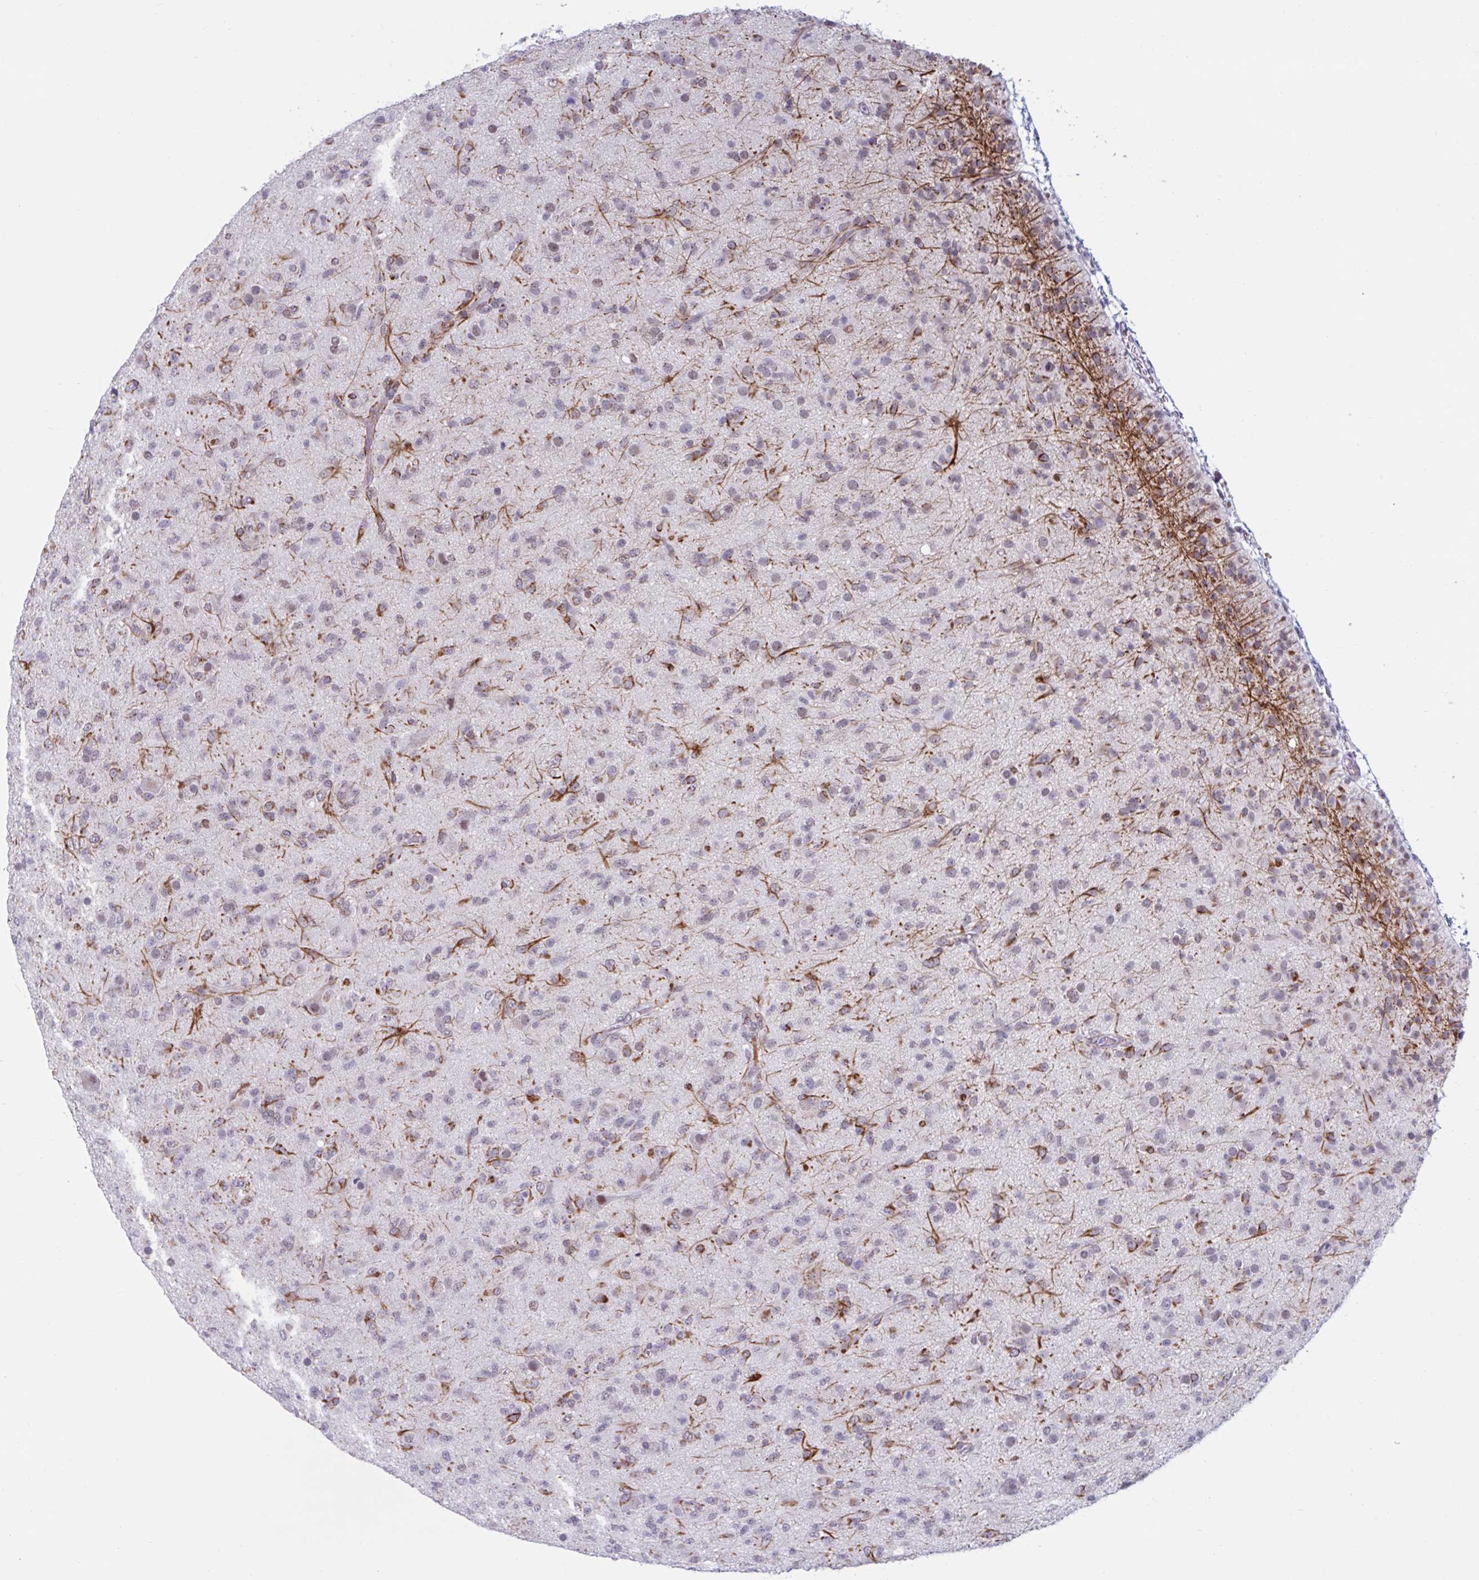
{"staining": {"intensity": "moderate", "quantity": "25%-75%", "location": "cytoplasmic/membranous,nuclear"}, "tissue": "glioma", "cell_type": "Tumor cells", "image_type": "cancer", "snomed": [{"axis": "morphology", "description": "Glioma, malignant, Low grade"}, {"axis": "topography", "description": "Brain"}], "caption": "Immunohistochemical staining of human malignant glioma (low-grade) exhibits medium levels of moderate cytoplasmic/membranous and nuclear expression in approximately 25%-75% of tumor cells. The protein of interest is stained brown, and the nuclei are stained in blue (DAB IHC with brightfield microscopy, high magnification).", "gene": "MSMB", "patient": {"sex": "male", "age": 65}}